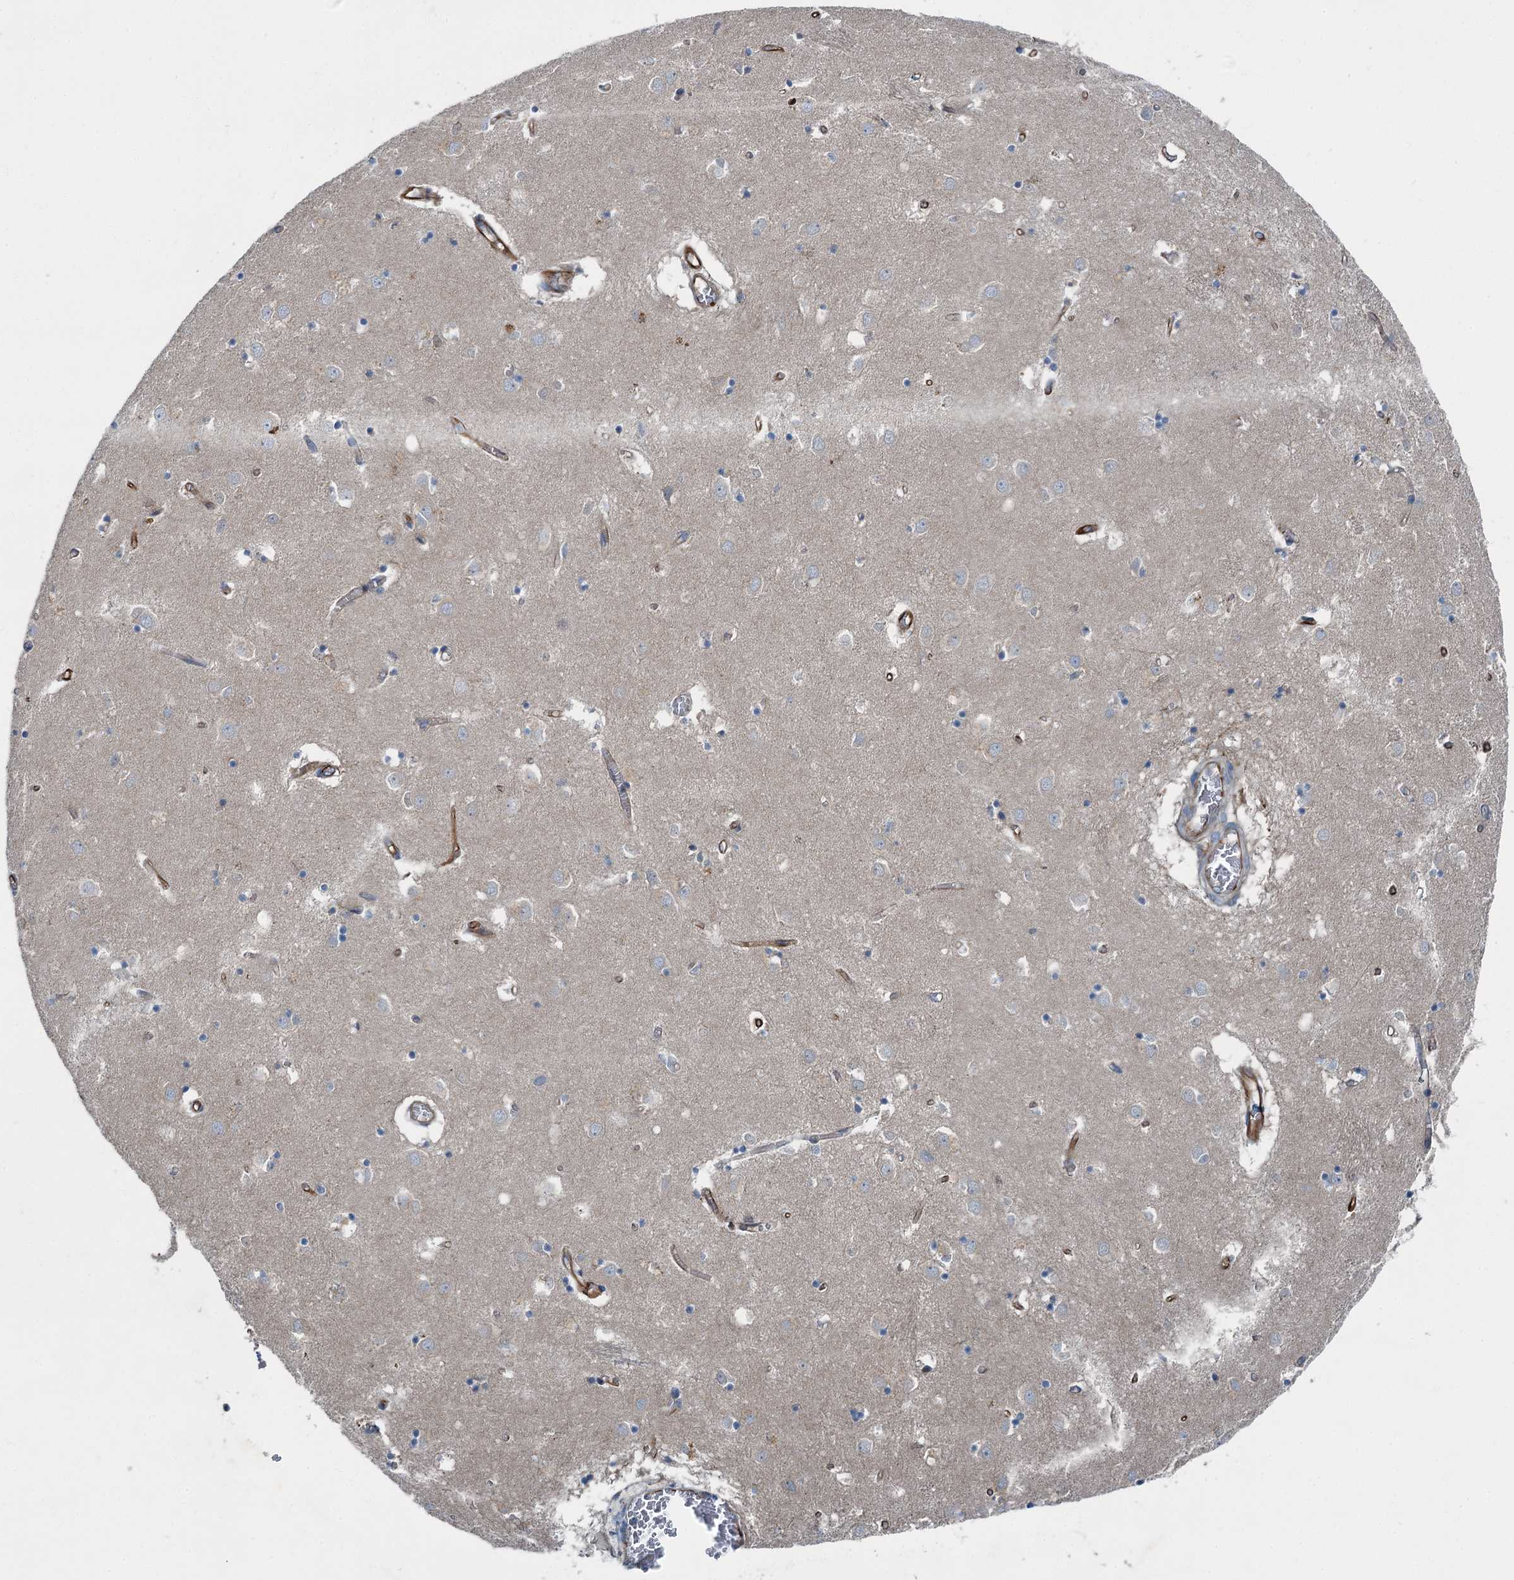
{"staining": {"intensity": "weak", "quantity": "<25%", "location": "cytoplasmic/membranous"}, "tissue": "caudate", "cell_type": "Glial cells", "image_type": "normal", "snomed": [{"axis": "morphology", "description": "Normal tissue, NOS"}, {"axis": "topography", "description": "Lateral ventricle wall"}], "caption": "IHC image of benign caudate stained for a protein (brown), which reveals no expression in glial cells. (DAB immunohistochemistry with hematoxylin counter stain).", "gene": "AXL", "patient": {"sex": "male", "age": 70}}